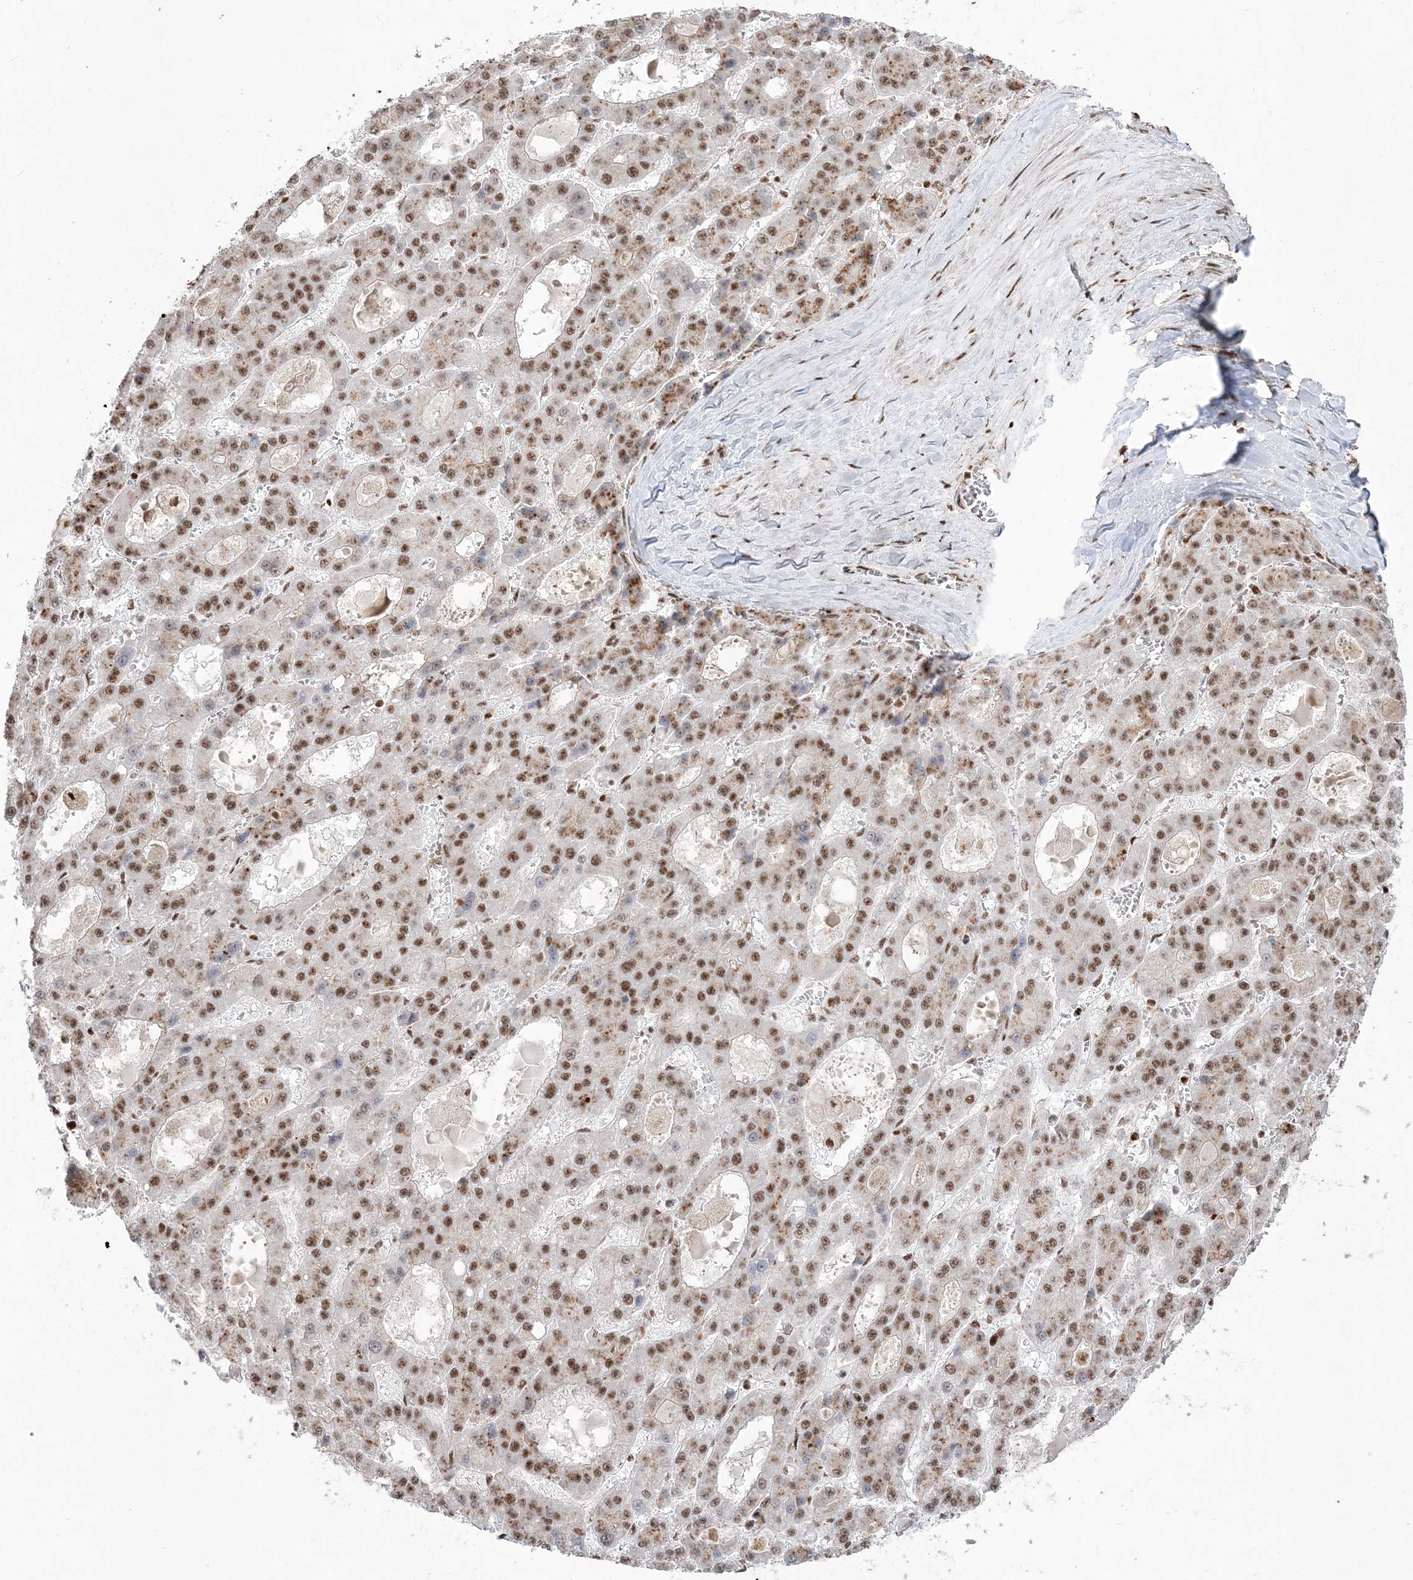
{"staining": {"intensity": "moderate", "quantity": ">75%", "location": "nuclear"}, "tissue": "liver cancer", "cell_type": "Tumor cells", "image_type": "cancer", "snomed": [{"axis": "morphology", "description": "Carcinoma, Hepatocellular, NOS"}, {"axis": "topography", "description": "Liver"}], "caption": "About >75% of tumor cells in liver cancer display moderate nuclear protein positivity as visualized by brown immunohistochemical staining.", "gene": "RBM17", "patient": {"sex": "male", "age": 70}}